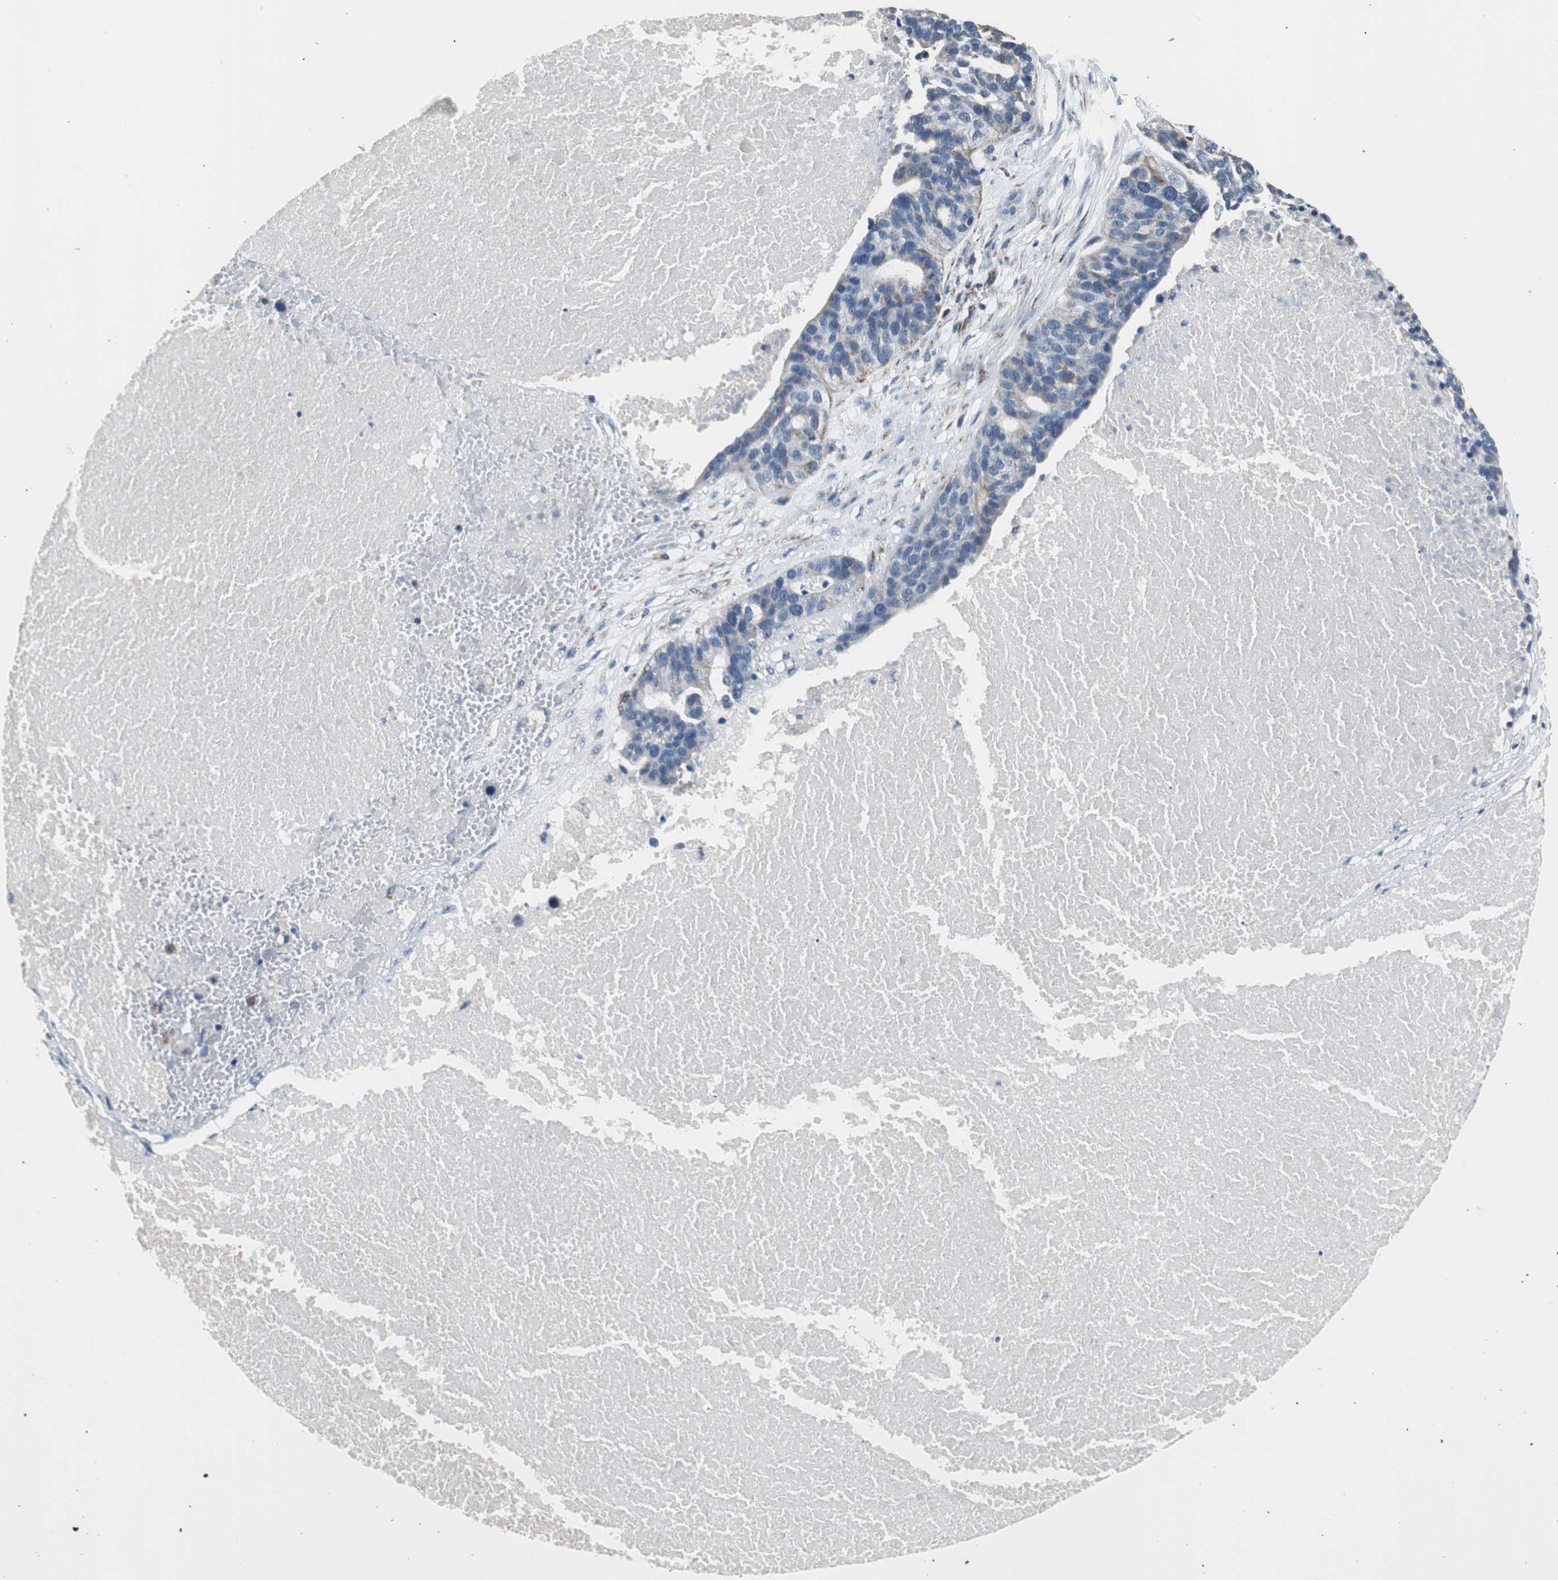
{"staining": {"intensity": "moderate", "quantity": "<25%", "location": "cytoplasmic/membranous"}, "tissue": "ovarian cancer", "cell_type": "Tumor cells", "image_type": "cancer", "snomed": [{"axis": "morphology", "description": "Cystadenocarcinoma, serous, NOS"}, {"axis": "topography", "description": "Ovary"}], "caption": "Approximately <25% of tumor cells in ovarian cancer exhibit moderate cytoplasmic/membranous protein expression as visualized by brown immunohistochemical staining.", "gene": "PITRM1", "patient": {"sex": "female", "age": 59}}